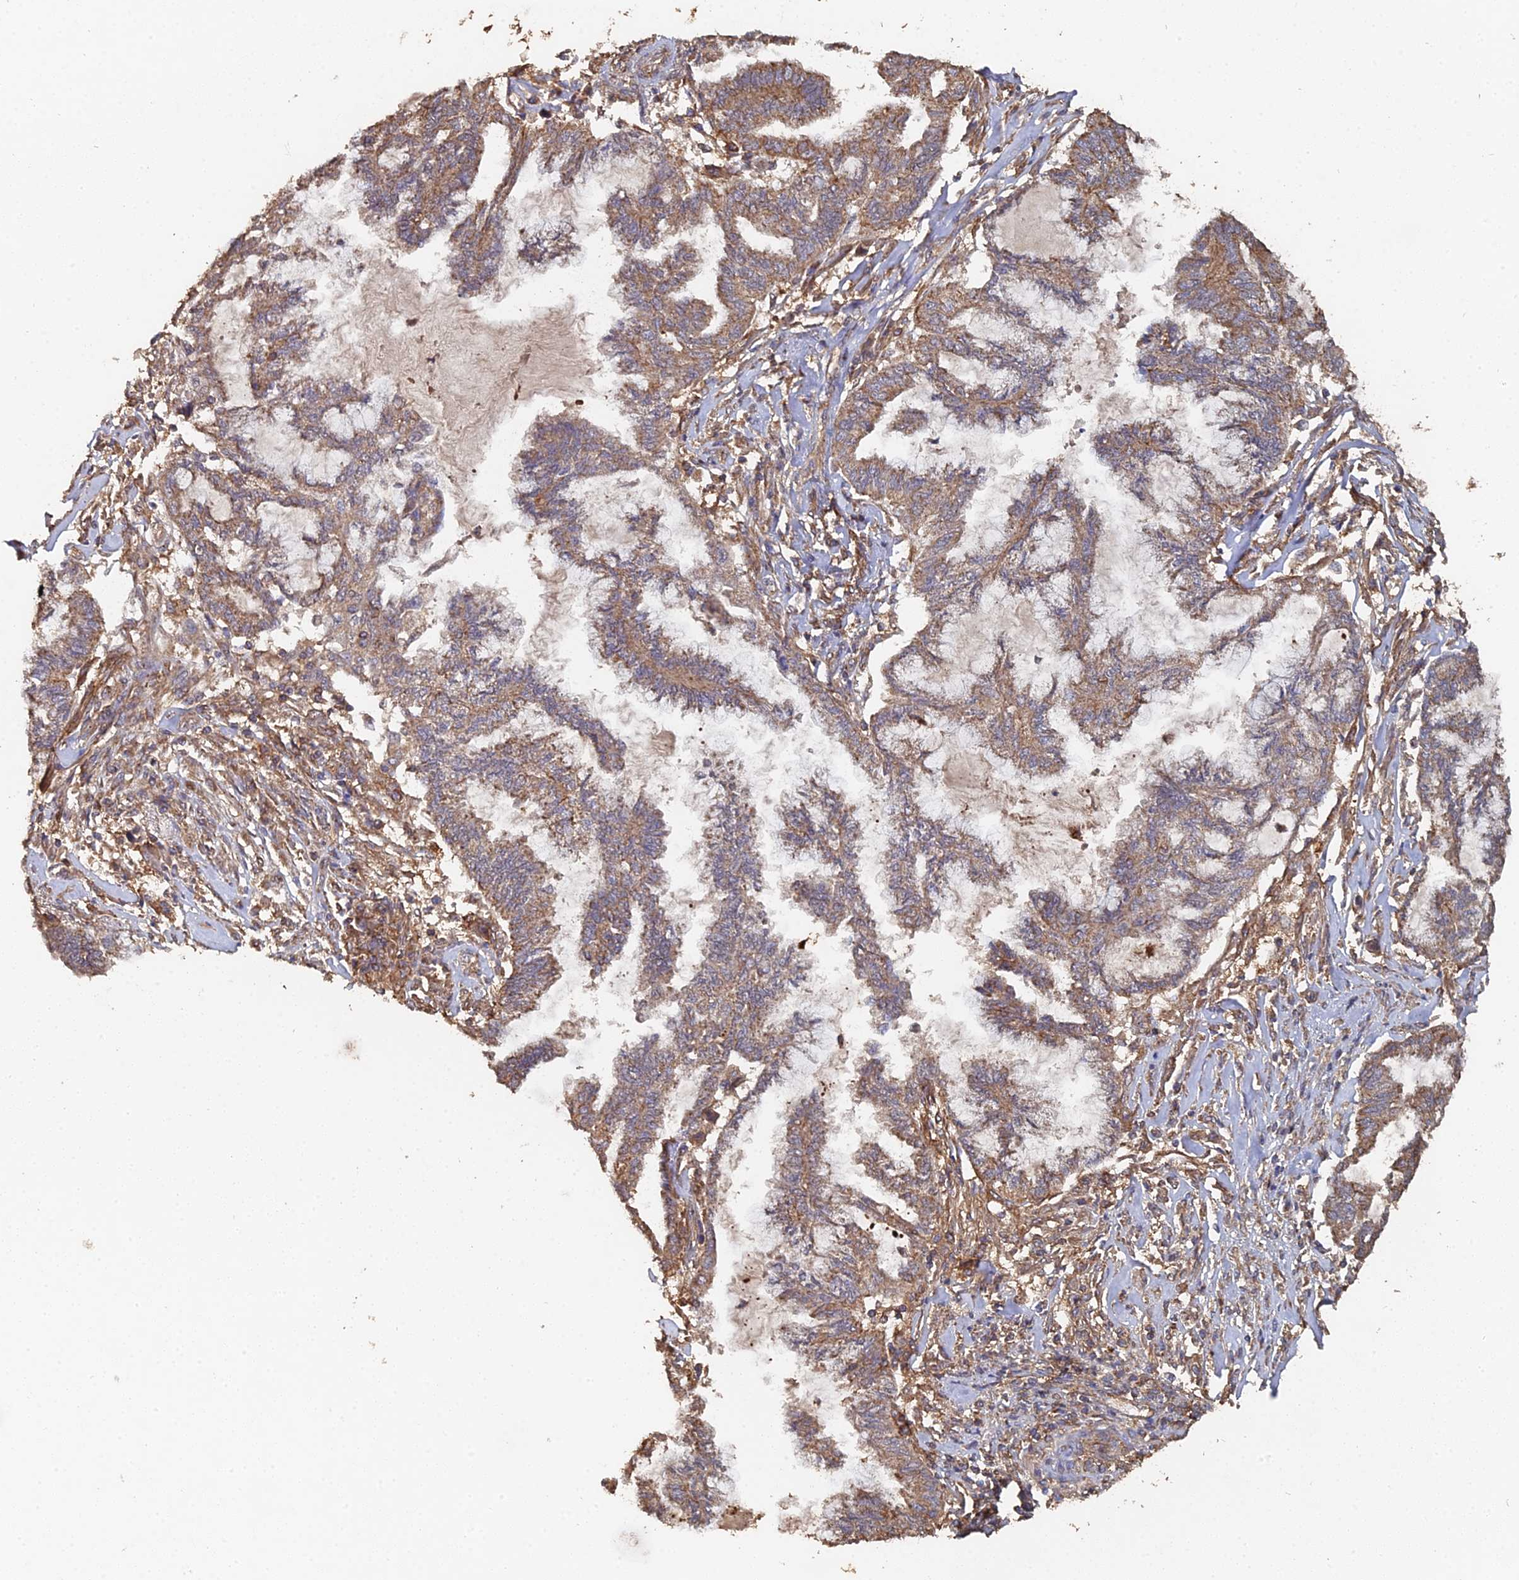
{"staining": {"intensity": "moderate", "quantity": ">75%", "location": "cytoplasmic/membranous"}, "tissue": "endometrial cancer", "cell_type": "Tumor cells", "image_type": "cancer", "snomed": [{"axis": "morphology", "description": "Adenocarcinoma, NOS"}, {"axis": "topography", "description": "Endometrium"}], "caption": "Protein staining displays moderate cytoplasmic/membranous expression in about >75% of tumor cells in endometrial cancer (adenocarcinoma). The staining was performed using DAB (3,3'-diaminobenzidine) to visualize the protein expression in brown, while the nuclei were stained in blue with hematoxylin (Magnification: 20x).", "gene": "SPANXN4", "patient": {"sex": "female", "age": 86}}